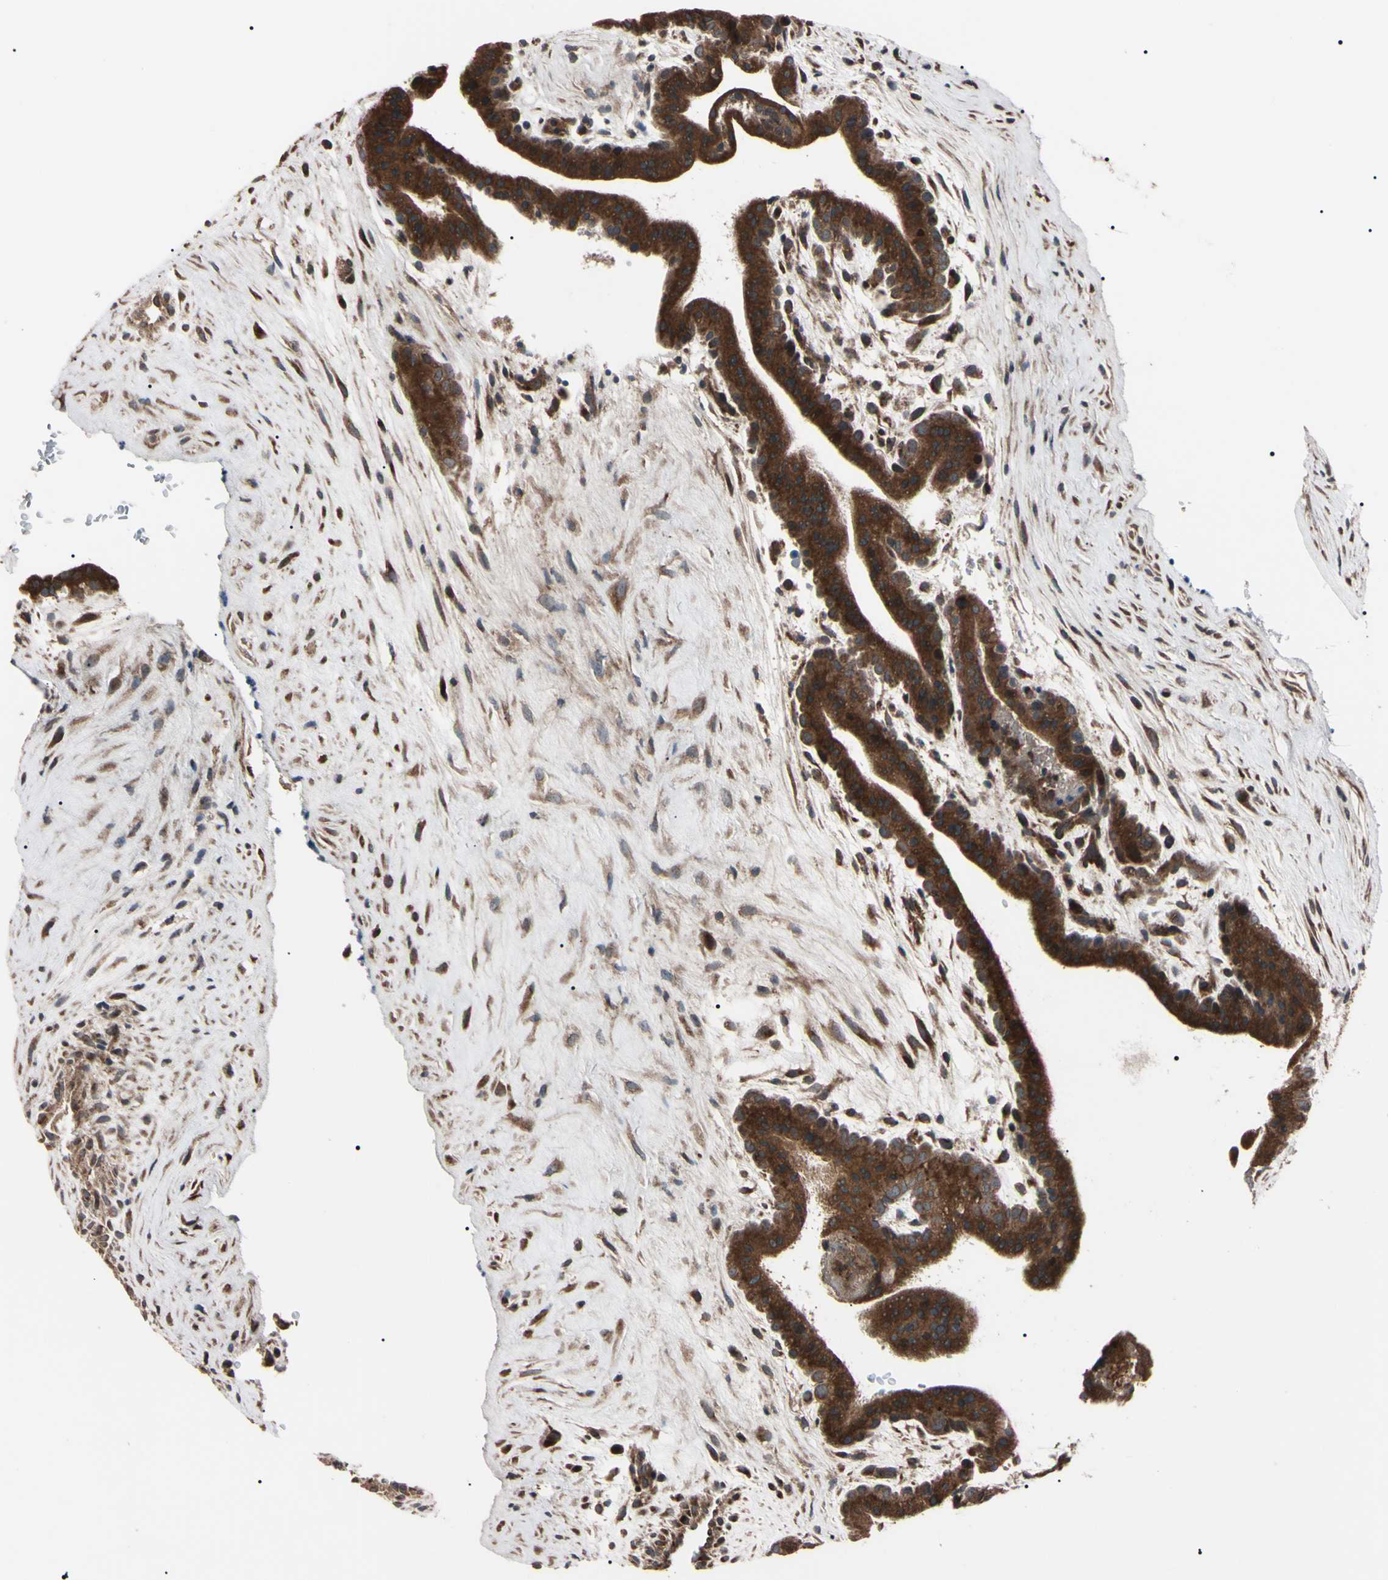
{"staining": {"intensity": "strong", "quantity": ">75%", "location": "cytoplasmic/membranous"}, "tissue": "placenta", "cell_type": "Decidual cells", "image_type": "normal", "snomed": [{"axis": "morphology", "description": "Normal tissue, NOS"}, {"axis": "topography", "description": "Placenta"}], "caption": "An image of human placenta stained for a protein demonstrates strong cytoplasmic/membranous brown staining in decidual cells. The protein of interest is stained brown, and the nuclei are stained in blue (DAB (3,3'-diaminobenzidine) IHC with brightfield microscopy, high magnification).", "gene": "GUCY1B1", "patient": {"sex": "female", "age": 35}}